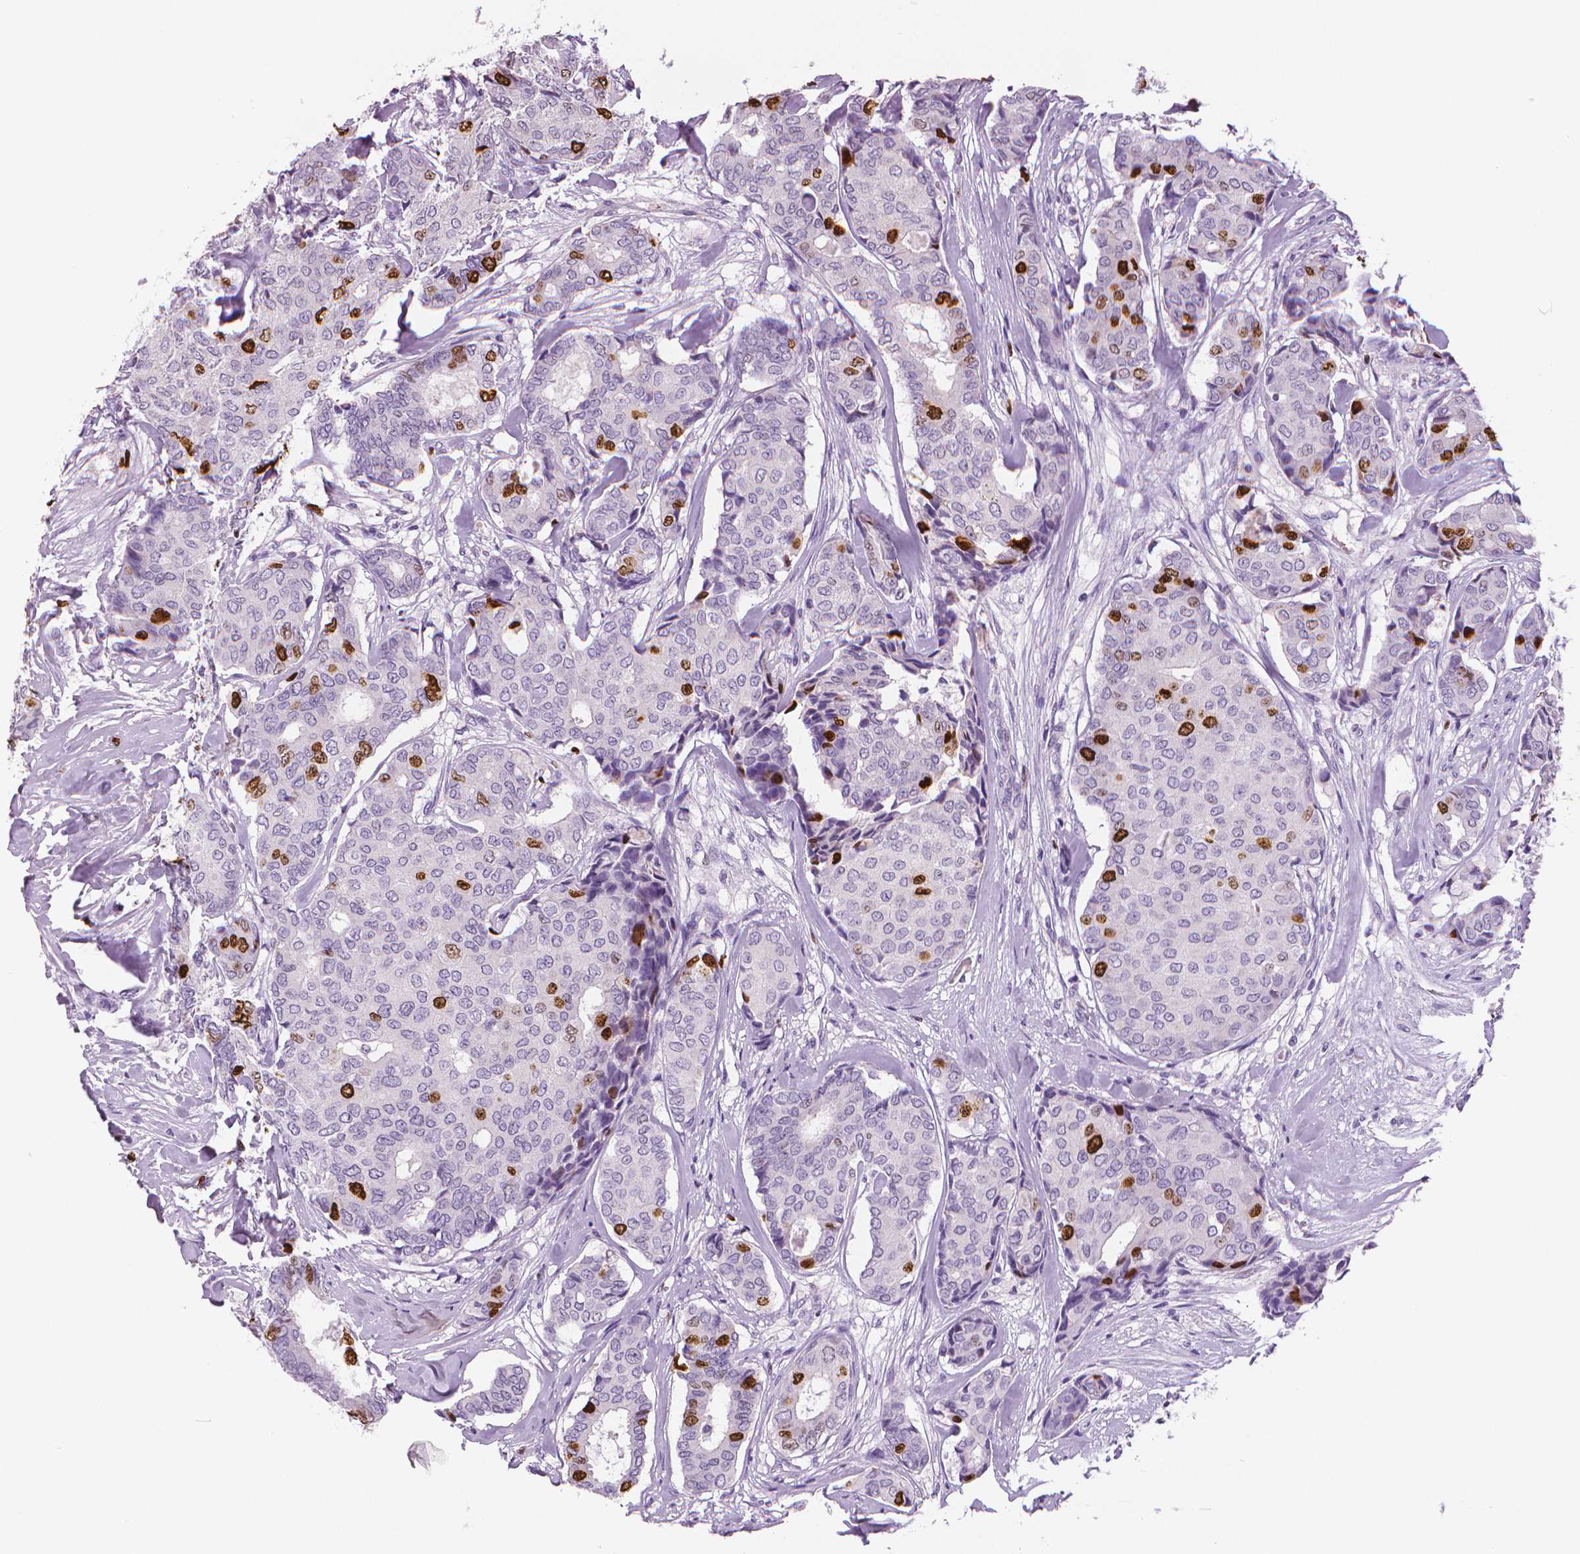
{"staining": {"intensity": "strong", "quantity": "<25%", "location": "nuclear"}, "tissue": "breast cancer", "cell_type": "Tumor cells", "image_type": "cancer", "snomed": [{"axis": "morphology", "description": "Duct carcinoma"}, {"axis": "topography", "description": "Breast"}], "caption": "Brown immunohistochemical staining in breast cancer (intraductal carcinoma) demonstrates strong nuclear staining in approximately <25% of tumor cells.", "gene": "MKI67", "patient": {"sex": "female", "age": 75}}